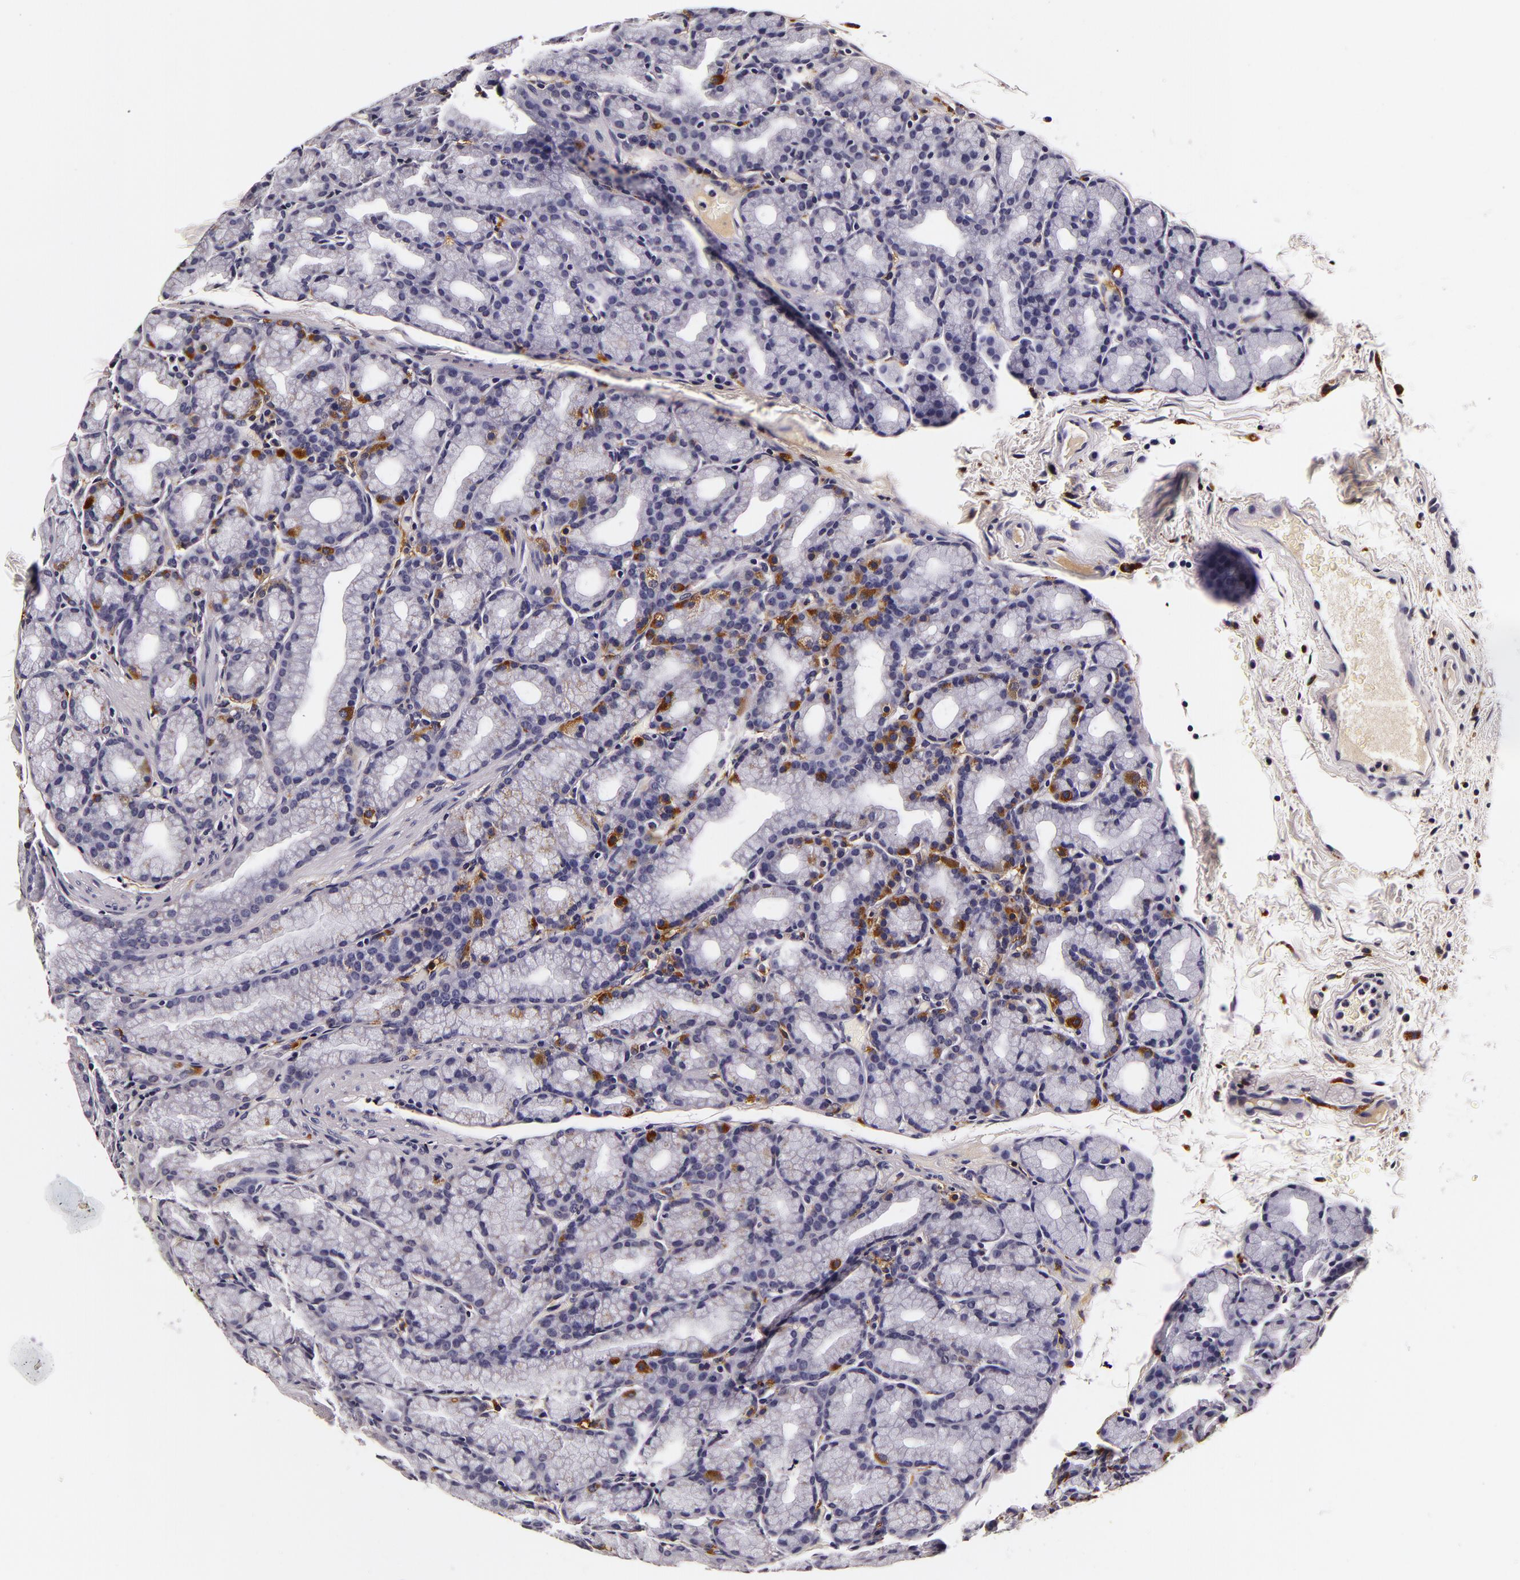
{"staining": {"intensity": "strong", "quantity": "<25%", "location": "cytoplasmic/membranous"}, "tissue": "duodenum", "cell_type": "Glandular cells", "image_type": "normal", "snomed": [{"axis": "morphology", "description": "Normal tissue, NOS"}, {"axis": "topography", "description": "Duodenum"}], "caption": "Protein staining of normal duodenum exhibits strong cytoplasmic/membranous expression in approximately <25% of glandular cells. Nuclei are stained in blue.", "gene": "LGALS3BP", "patient": {"sex": "female", "age": 48}}